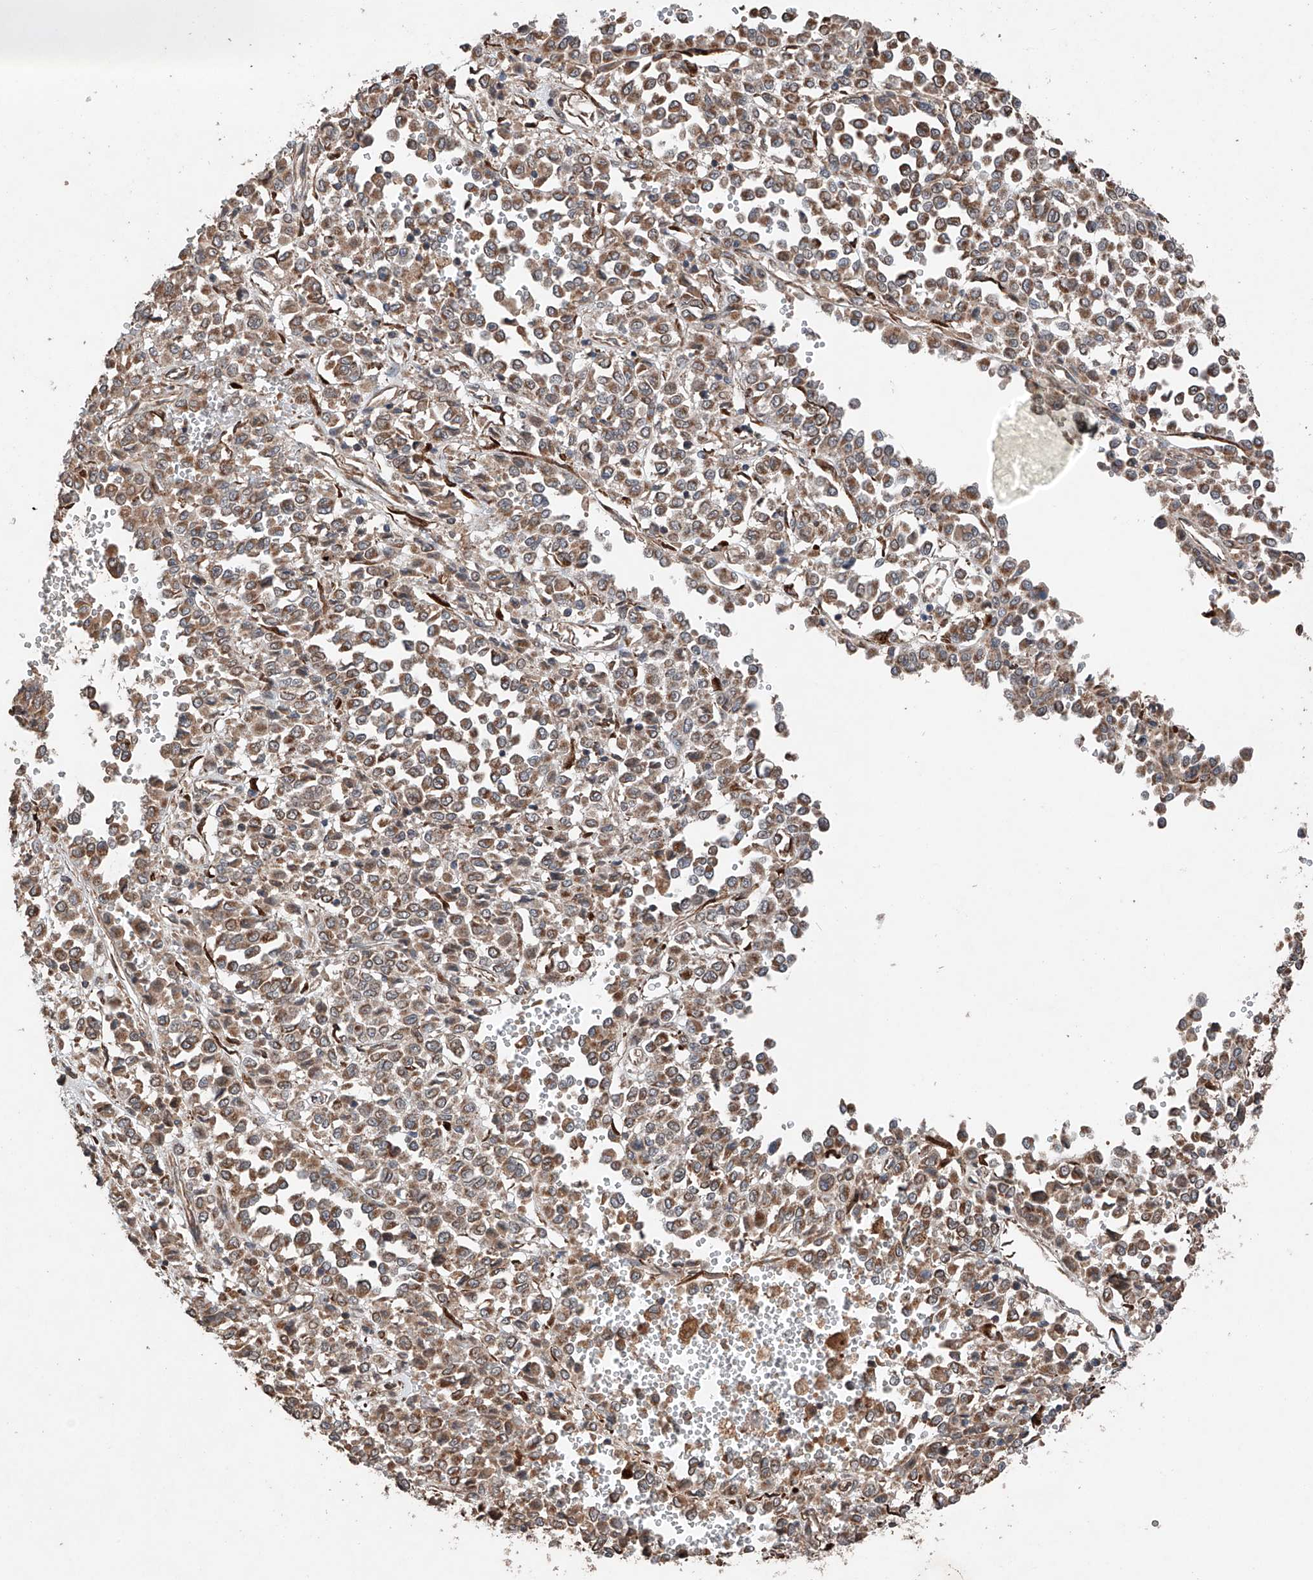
{"staining": {"intensity": "moderate", "quantity": ">75%", "location": "cytoplasmic/membranous"}, "tissue": "melanoma", "cell_type": "Tumor cells", "image_type": "cancer", "snomed": [{"axis": "morphology", "description": "Malignant melanoma, Metastatic site"}, {"axis": "topography", "description": "Pancreas"}], "caption": "An image of human malignant melanoma (metastatic site) stained for a protein displays moderate cytoplasmic/membranous brown staining in tumor cells.", "gene": "AP4B1", "patient": {"sex": "female", "age": 30}}